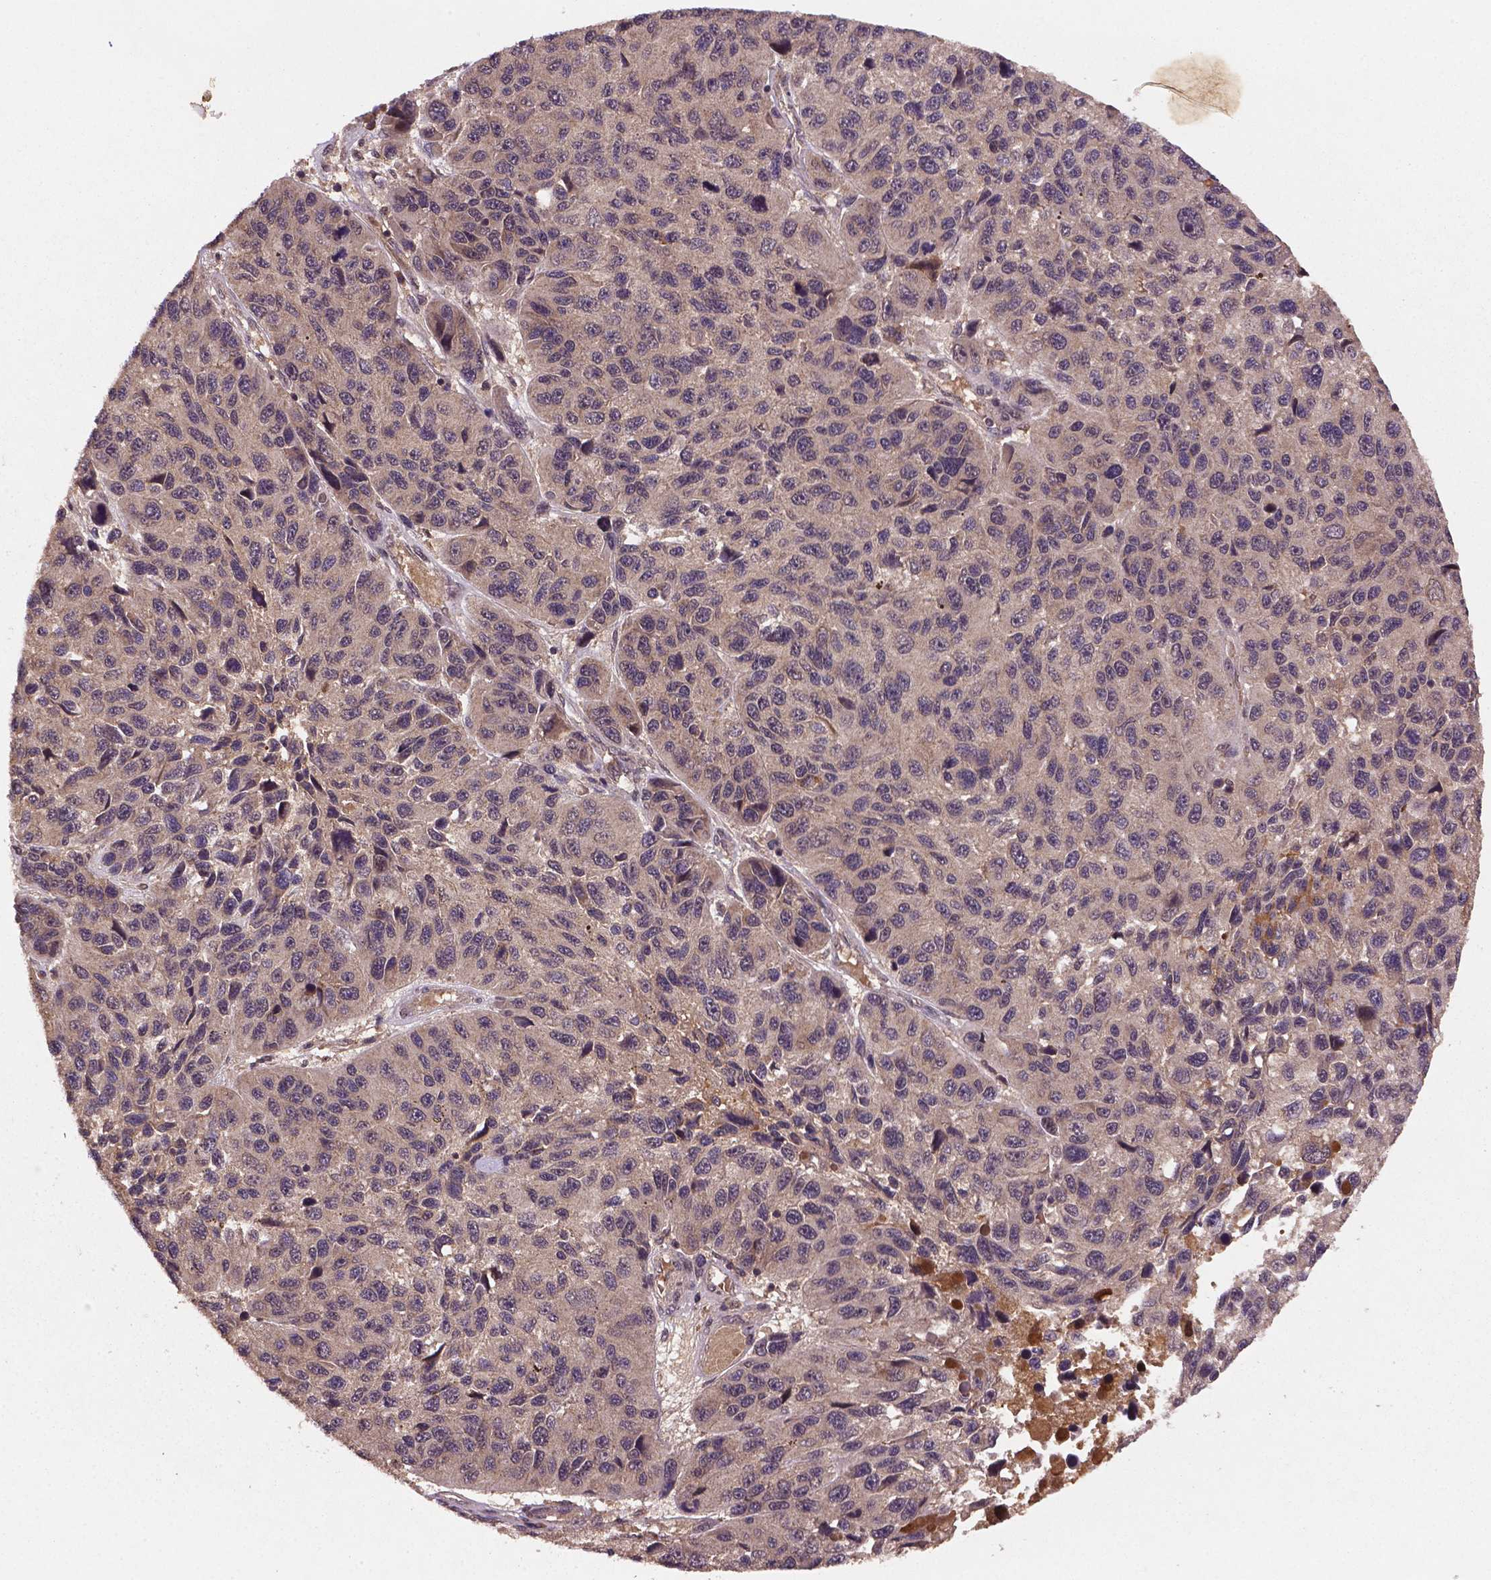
{"staining": {"intensity": "negative", "quantity": "none", "location": "none"}, "tissue": "melanoma", "cell_type": "Tumor cells", "image_type": "cancer", "snomed": [{"axis": "morphology", "description": "Malignant melanoma, NOS"}, {"axis": "topography", "description": "Skin"}], "caption": "The histopathology image demonstrates no significant positivity in tumor cells of melanoma.", "gene": "NIPAL2", "patient": {"sex": "male", "age": 53}}